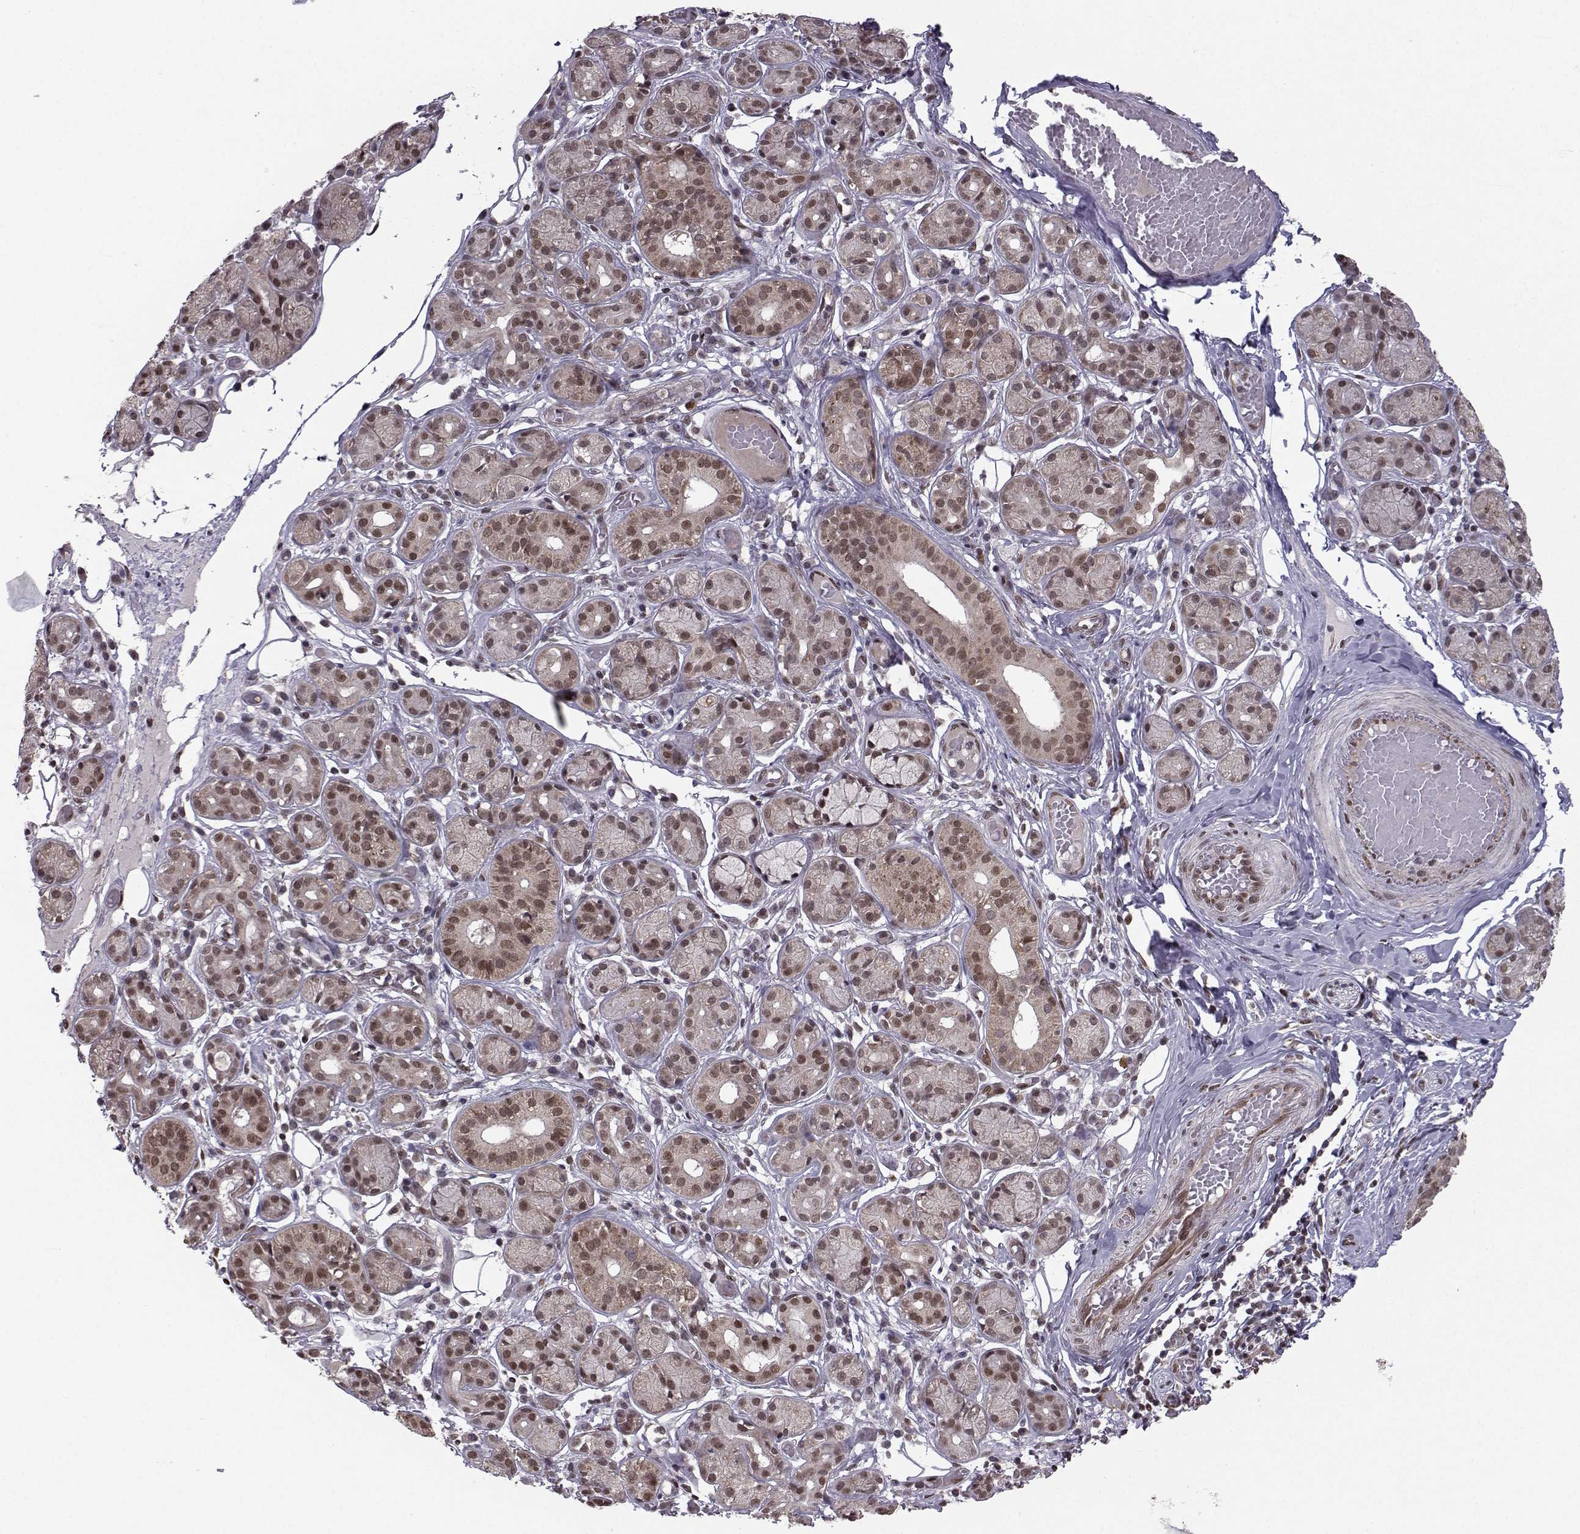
{"staining": {"intensity": "moderate", "quantity": "25%-75%", "location": "nuclear"}, "tissue": "salivary gland", "cell_type": "Glandular cells", "image_type": "normal", "snomed": [{"axis": "morphology", "description": "Normal tissue, NOS"}, {"axis": "topography", "description": "Salivary gland"}, {"axis": "topography", "description": "Peripheral nerve tissue"}], "caption": "The photomicrograph shows a brown stain indicating the presence of a protein in the nuclear of glandular cells in salivary gland. (Brightfield microscopy of DAB IHC at high magnification).", "gene": "PKN2", "patient": {"sex": "male", "age": 71}}